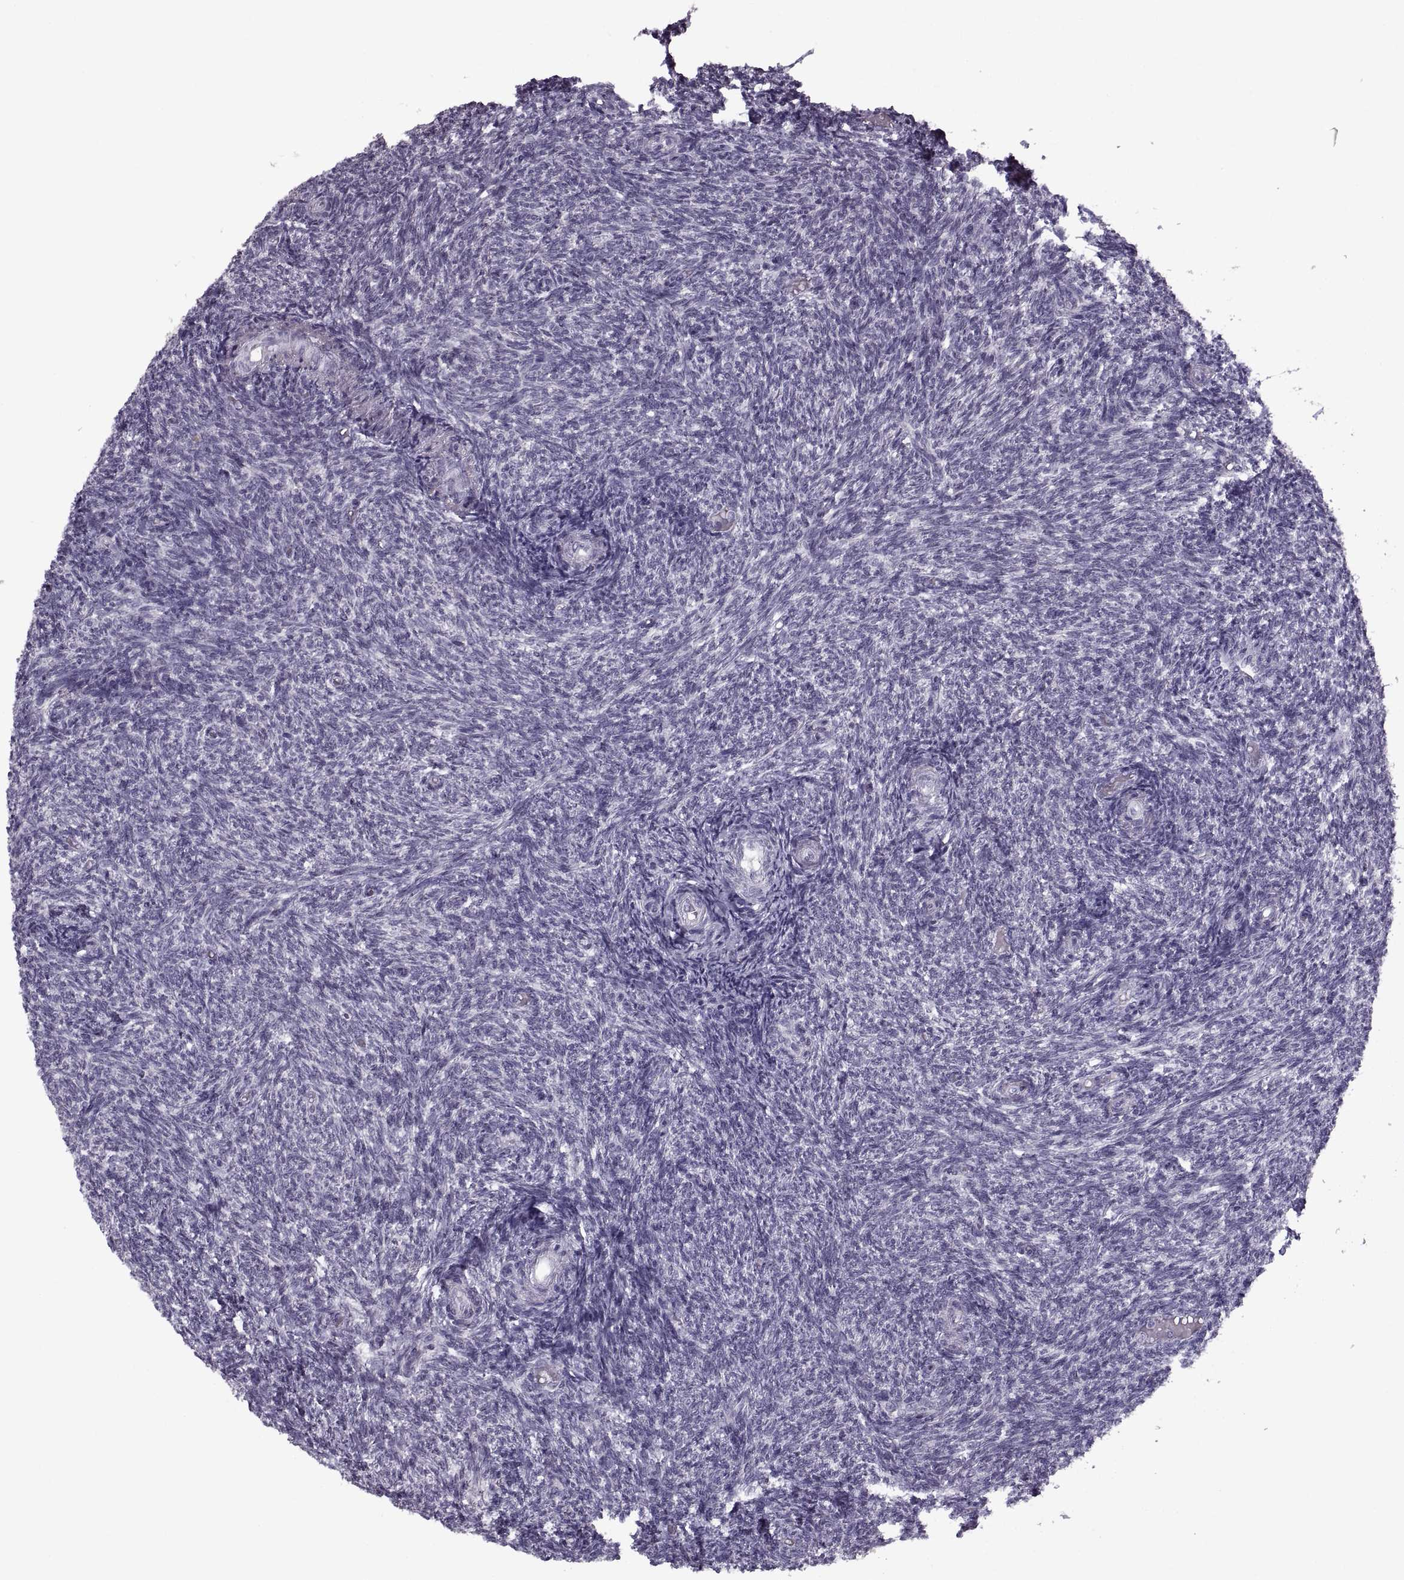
{"staining": {"intensity": "negative", "quantity": "none", "location": "none"}, "tissue": "ovary", "cell_type": "Follicle cells", "image_type": "normal", "snomed": [{"axis": "morphology", "description": "Normal tissue, NOS"}, {"axis": "topography", "description": "Ovary"}], "caption": "Immunohistochemical staining of normal ovary exhibits no significant staining in follicle cells. Nuclei are stained in blue.", "gene": "PAGE2B", "patient": {"sex": "female", "age": 39}}